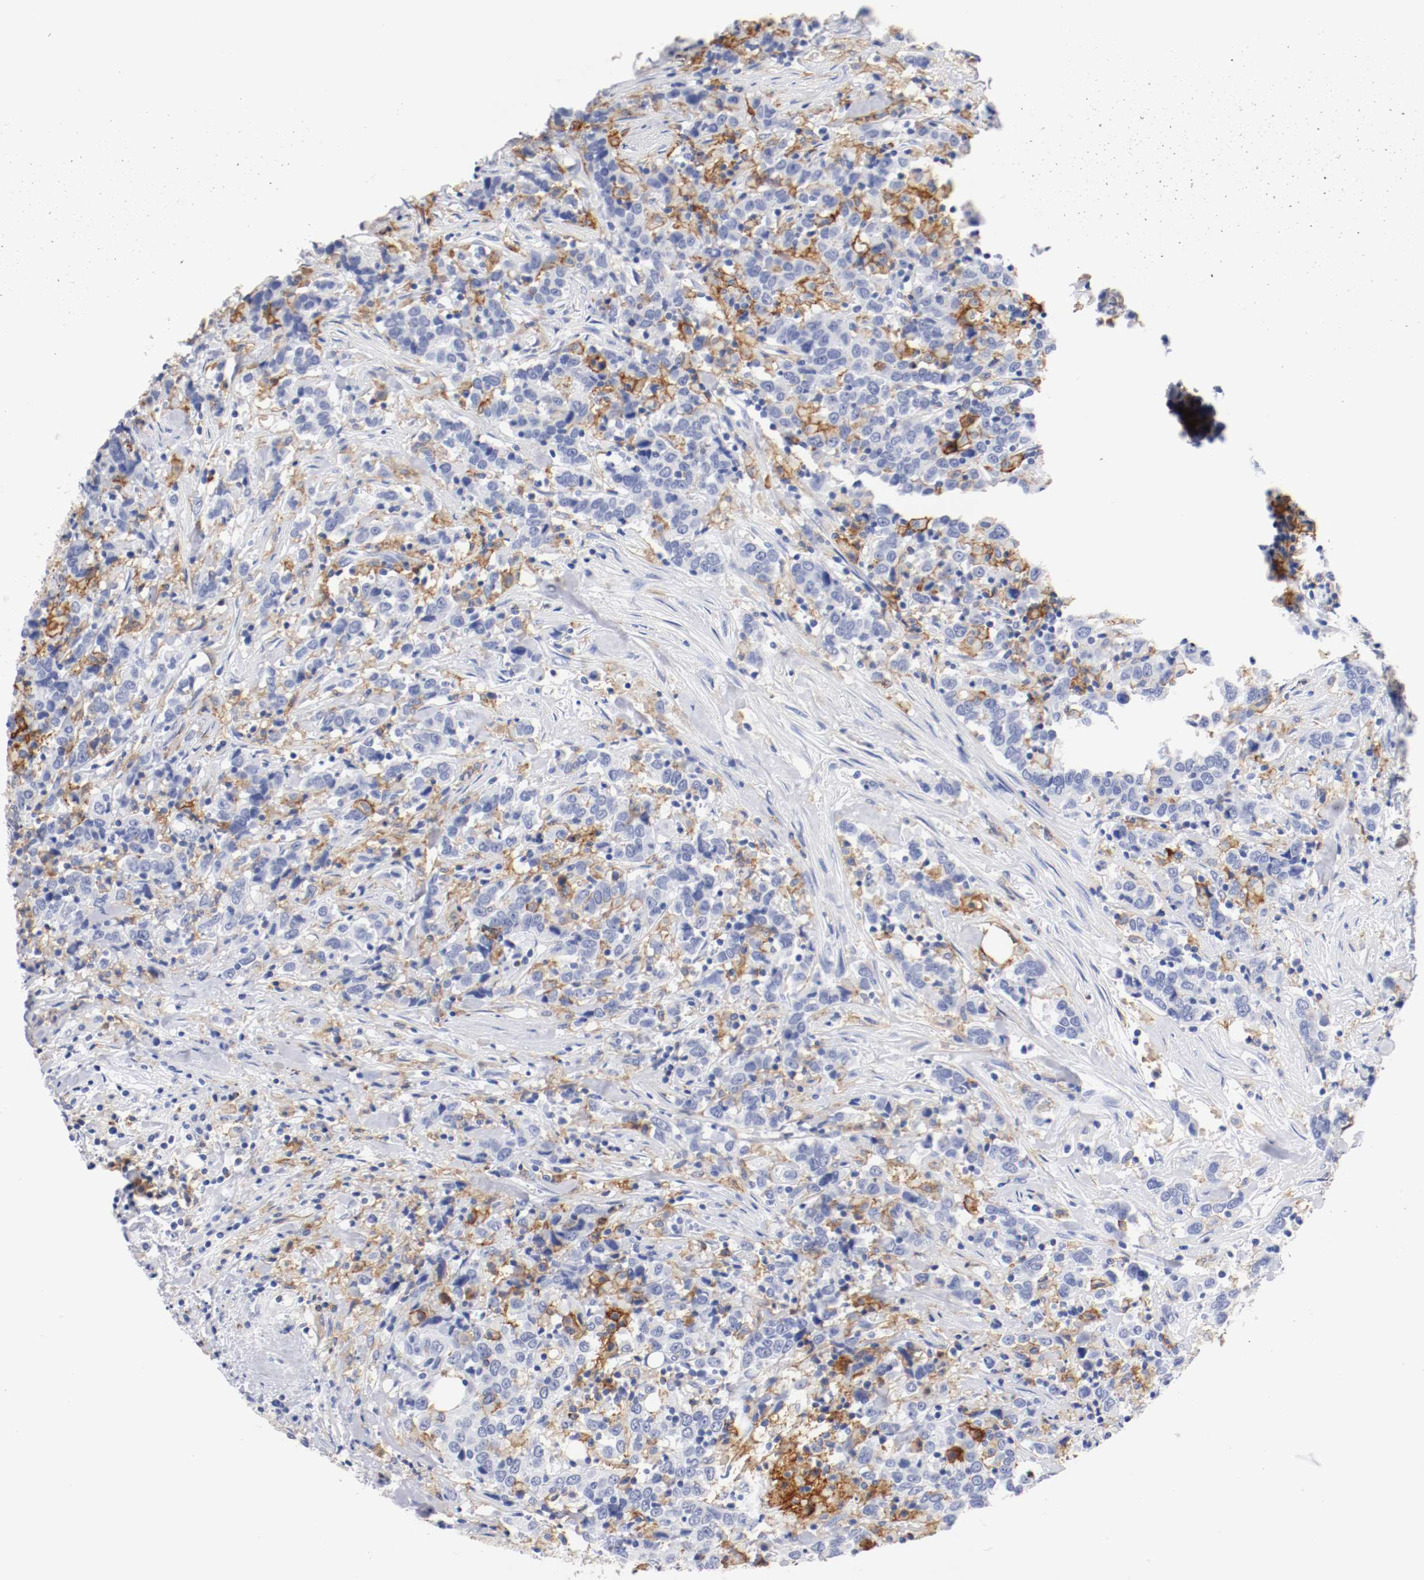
{"staining": {"intensity": "moderate", "quantity": "<25%", "location": "cytoplasmic/membranous"}, "tissue": "urothelial cancer", "cell_type": "Tumor cells", "image_type": "cancer", "snomed": [{"axis": "morphology", "description": "Urothelial carcinoma, High grade"}, {"axis": "topography", "description": "Urinary bladder"}], "caption": "Immunohistochemical staining of urothelial carcinoma (high-grade) exhibits low levels of moderate cytoplasmic/membranous staining in approximately <25% of tumor cells. (IHC, brightfield microscopy, high magnification).", "gene": "ITGAX", "patient": {"sex": "male", "age": 61}}